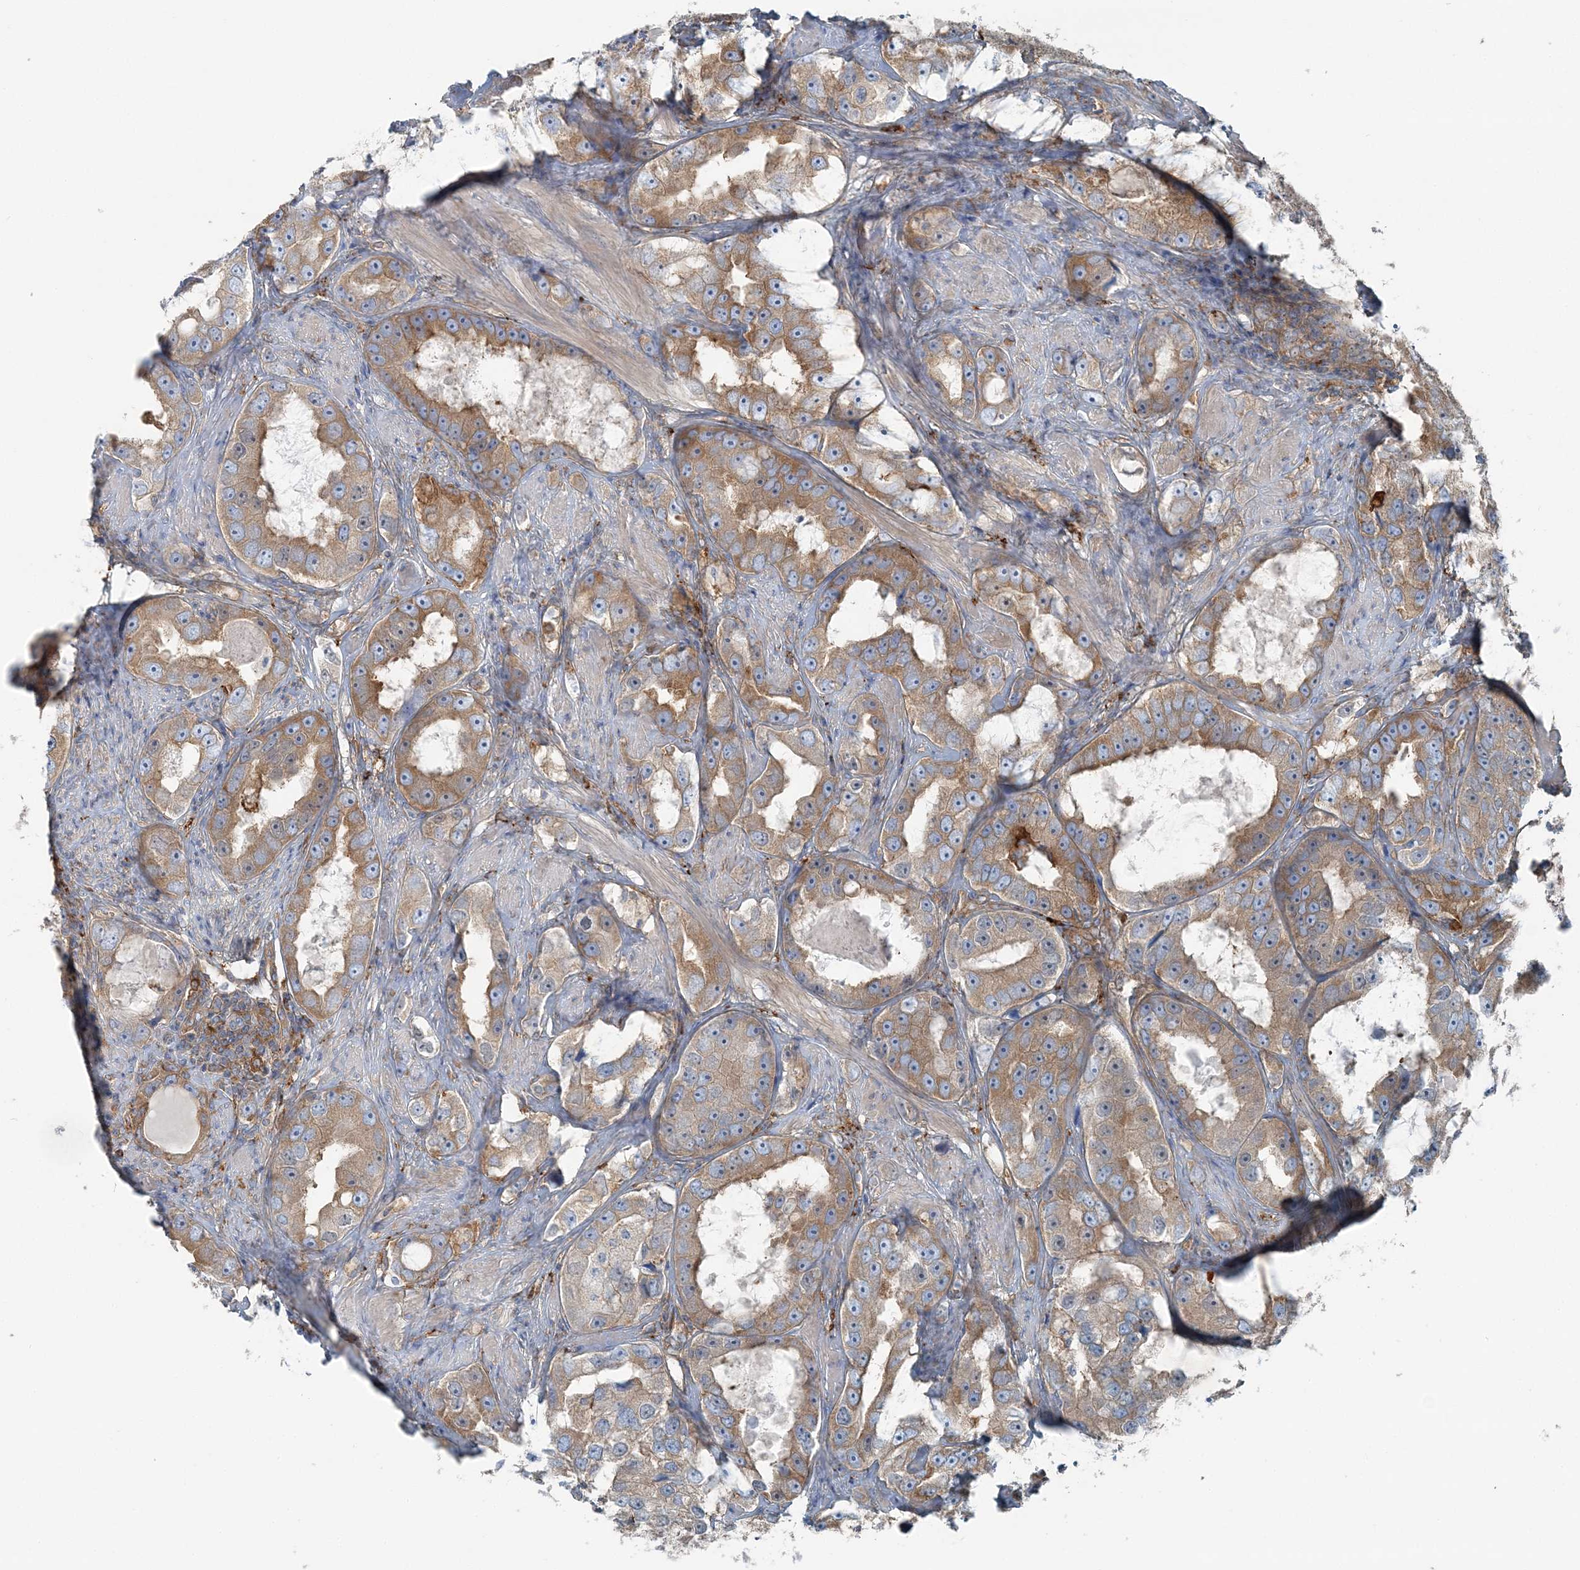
{"staining": {"intensity": "moderate", "quantity": ">75%", "location": "cytoplasmic/membranous"}, "tissue": "prostate cancer", "cell_type": "Tumor cells", "image_type": "cancer", "snomed": [{"axis": "morphology", "description": "Adenocarcinoma, High grade"}, {"axis": "topography", "description": "Prostate"}], "caption": "The photomicrograph displays staining of high-grade adenocarcinoma (prostate), revealing moderate cytoplasmic/membranous protein positivity (brown color) within tumor cells.", "gene": "SNX2", "patient": {"sex": "male", "age": 63}}